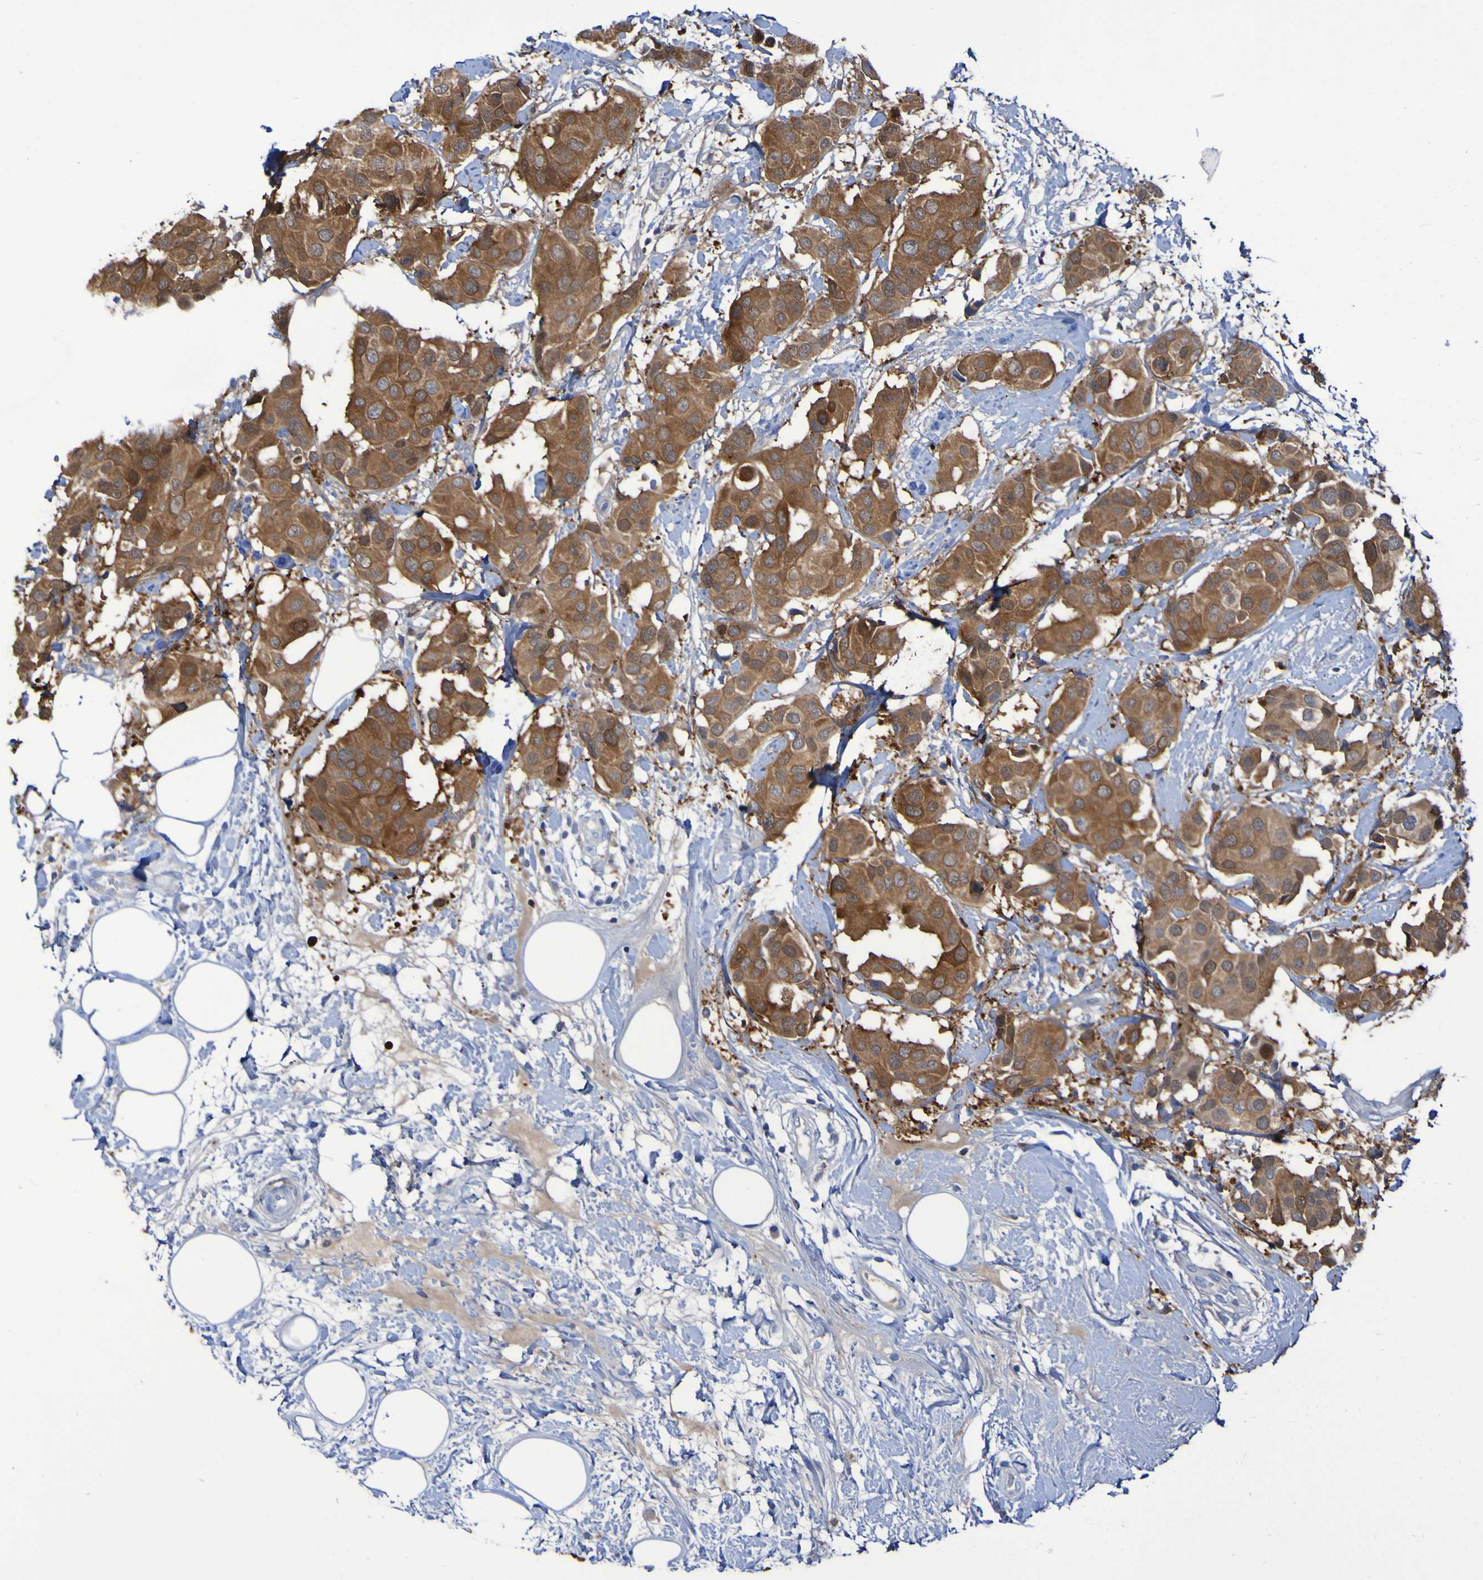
{"staining": {"intensity": "moderate", "quantity": ">75%", "location": "cytoplasmic/membranous"}, "tissue": "breast cancer", "cell_type": "Tumor cells", "image_type": "cancer", "snomed": [{"axis": "morphology", "description": "Normal tissue, NOS"}, {"axis": "morphology", "description": "Duct carcinoma"}, {"axis": "topography", "description": "Breast"}], "caption": "Immunohistochemical staining of human breast infiltrating ductal carcinoma reveals moderate cytoplasmic/membranous protein expression in about >75% of tumor cells. (DAB (3,3'-diaminobenzidine) IHC with brightfield microscopy, high magnification).", "gene": "MPPE1", "patient": {"sex": "female", "age": 39}}